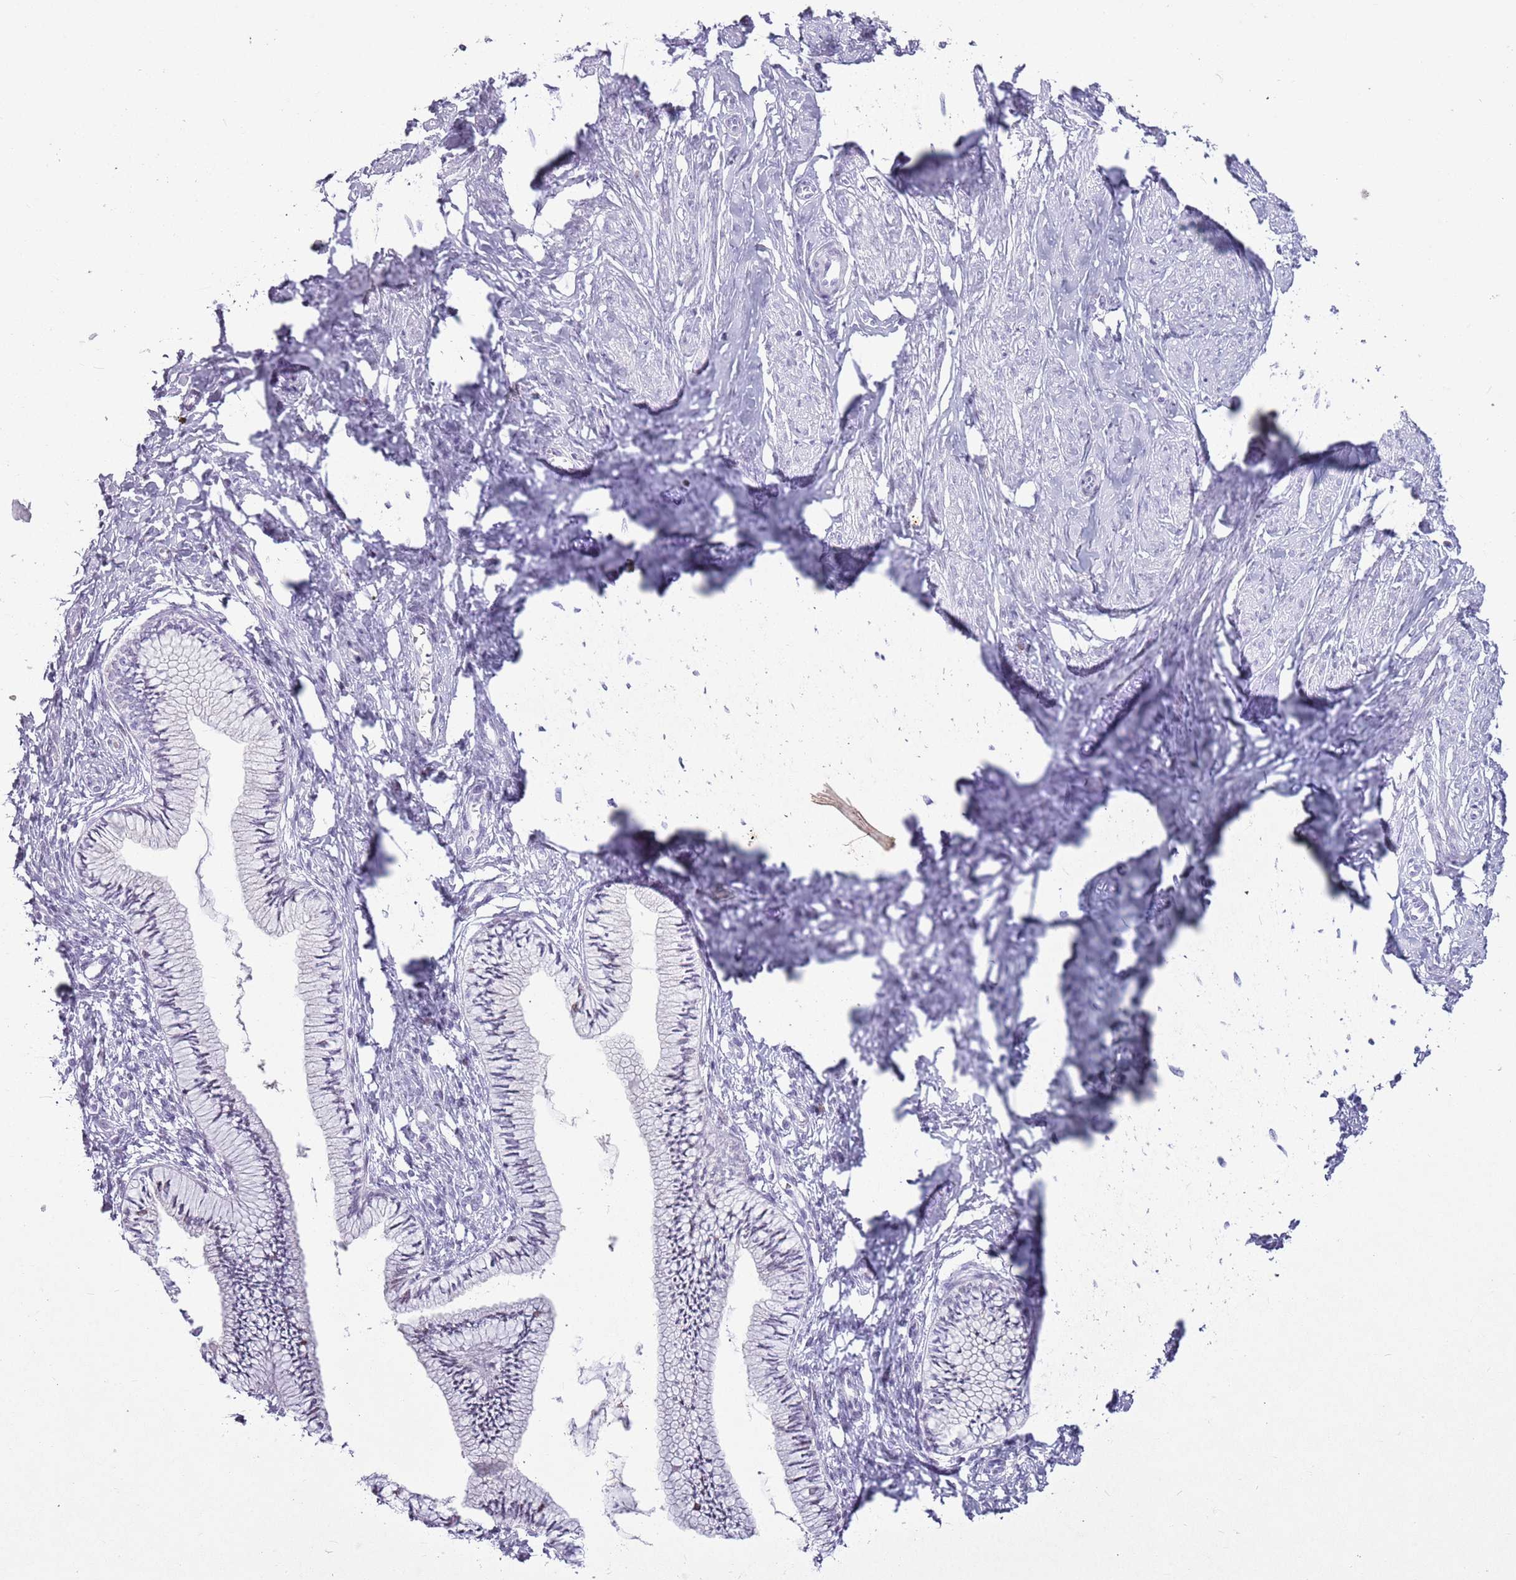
{"staining": {"intensity": "negative", "quantity": "none", "location": "none"}, "tissue": "cervix", "cell_type": "Glandular cells", "image_type": "normal", "snomed": [{"axis": "morphology", "description": "Normal tissue, NOS"}, {"axis": "topography", "description": "Cervix"}], "caption": "Micrograph shows no protein staining in glandular cells of benign cervix.", "gene": "ASIP", "patient": {"sex": "female", "age": 36}}